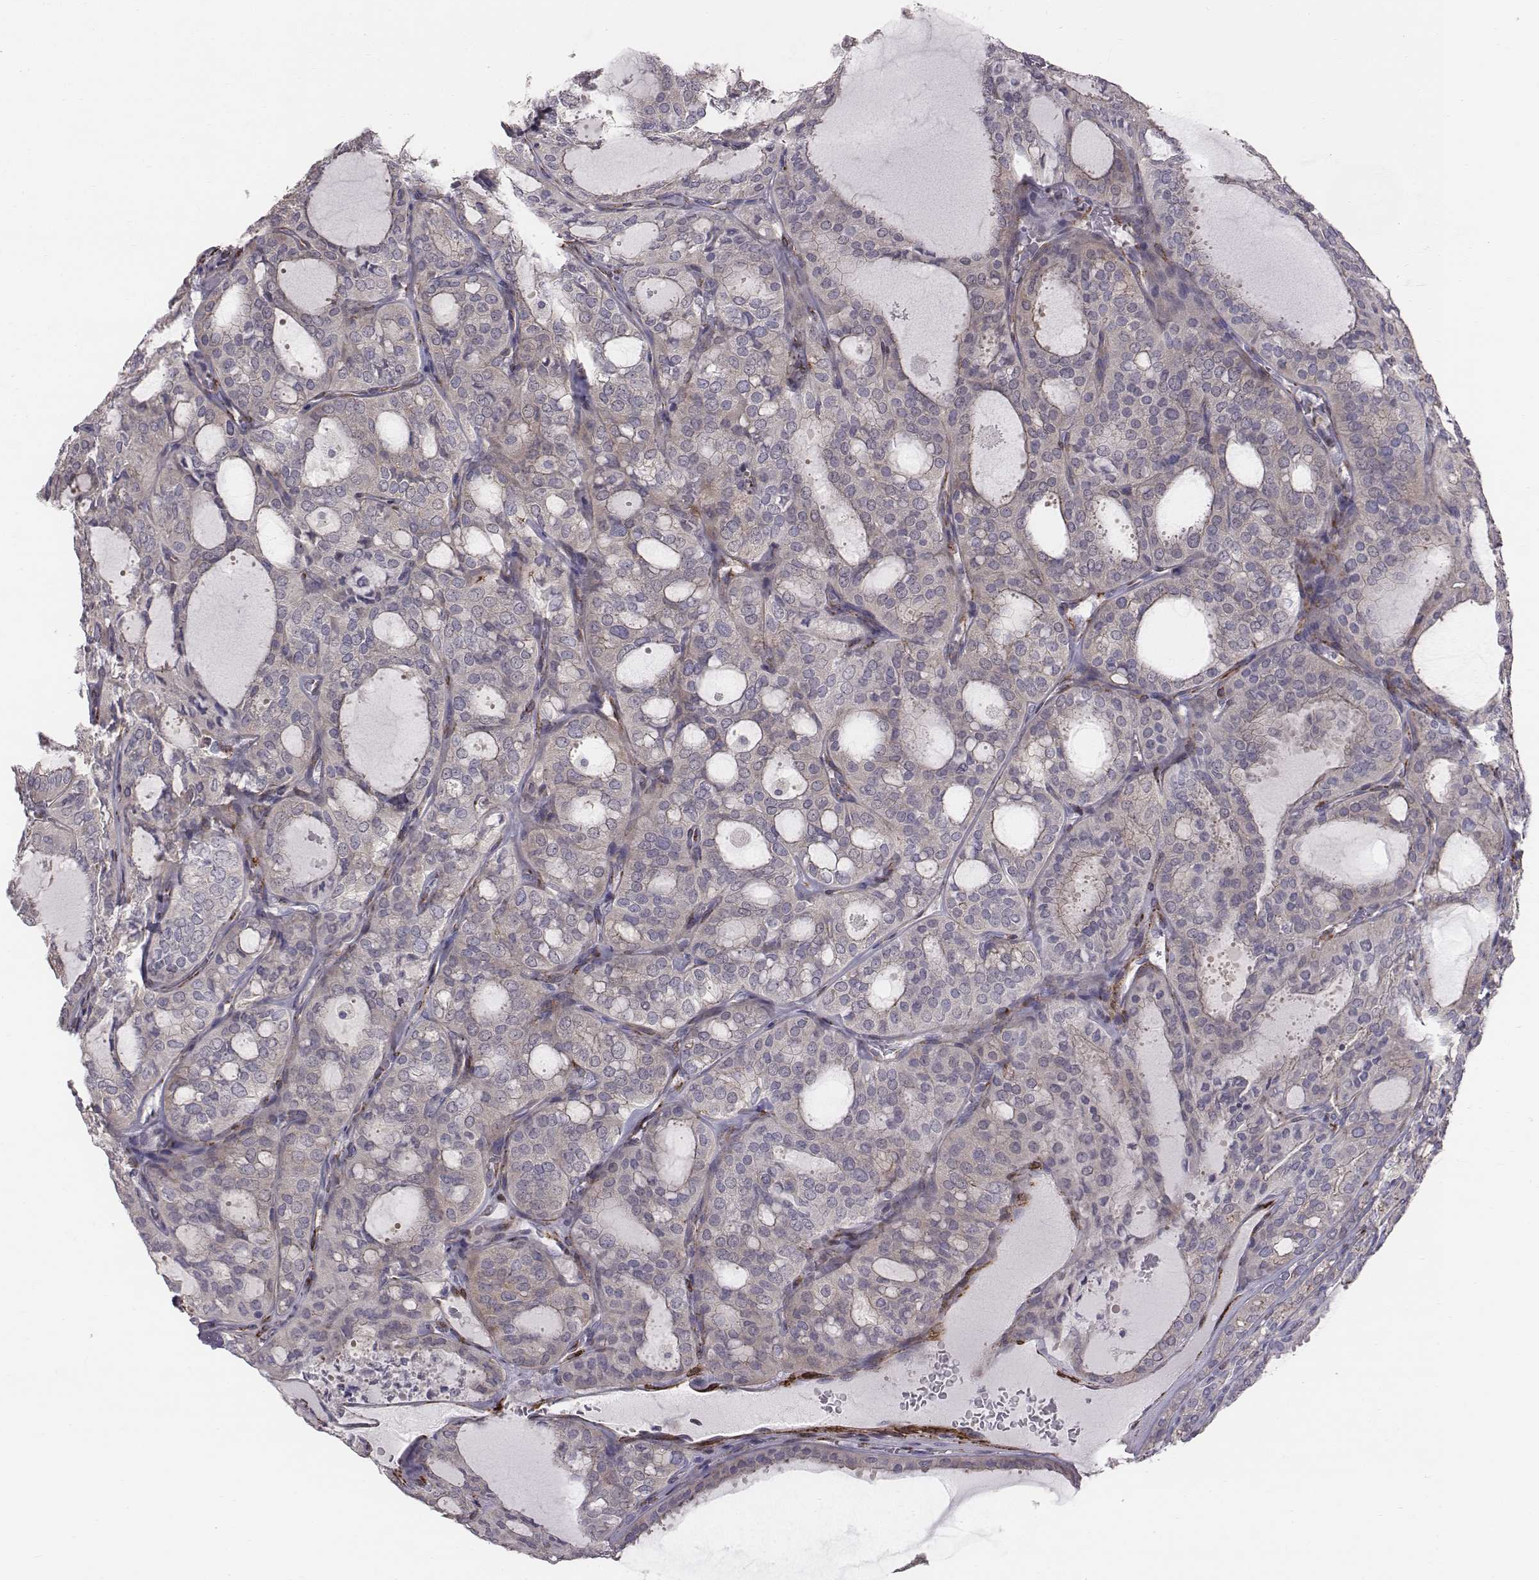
{"staining": {"intensity": "moderate", "quantity": "<25%", "location": "cytoplasmic/membranous"}, "tissue": "thyroid cancer", "cell_type": "Tumor cells", "image_type": "cancer", "snomed": [{"axis": "morphology", "description": "Follicular adenoma carcinoma, NOS"}, {"axis": "topography", "description": "Thyroid gland"}], "caption": "A micrograph of follicular adenoma carcinoma (thyroid) stained for a protein demonstrates moderate cytoplasmic/membranous brown staining in tumor cells.", "gene": "PRKCZ", "patient": {"sex": "male", "age": 75}}